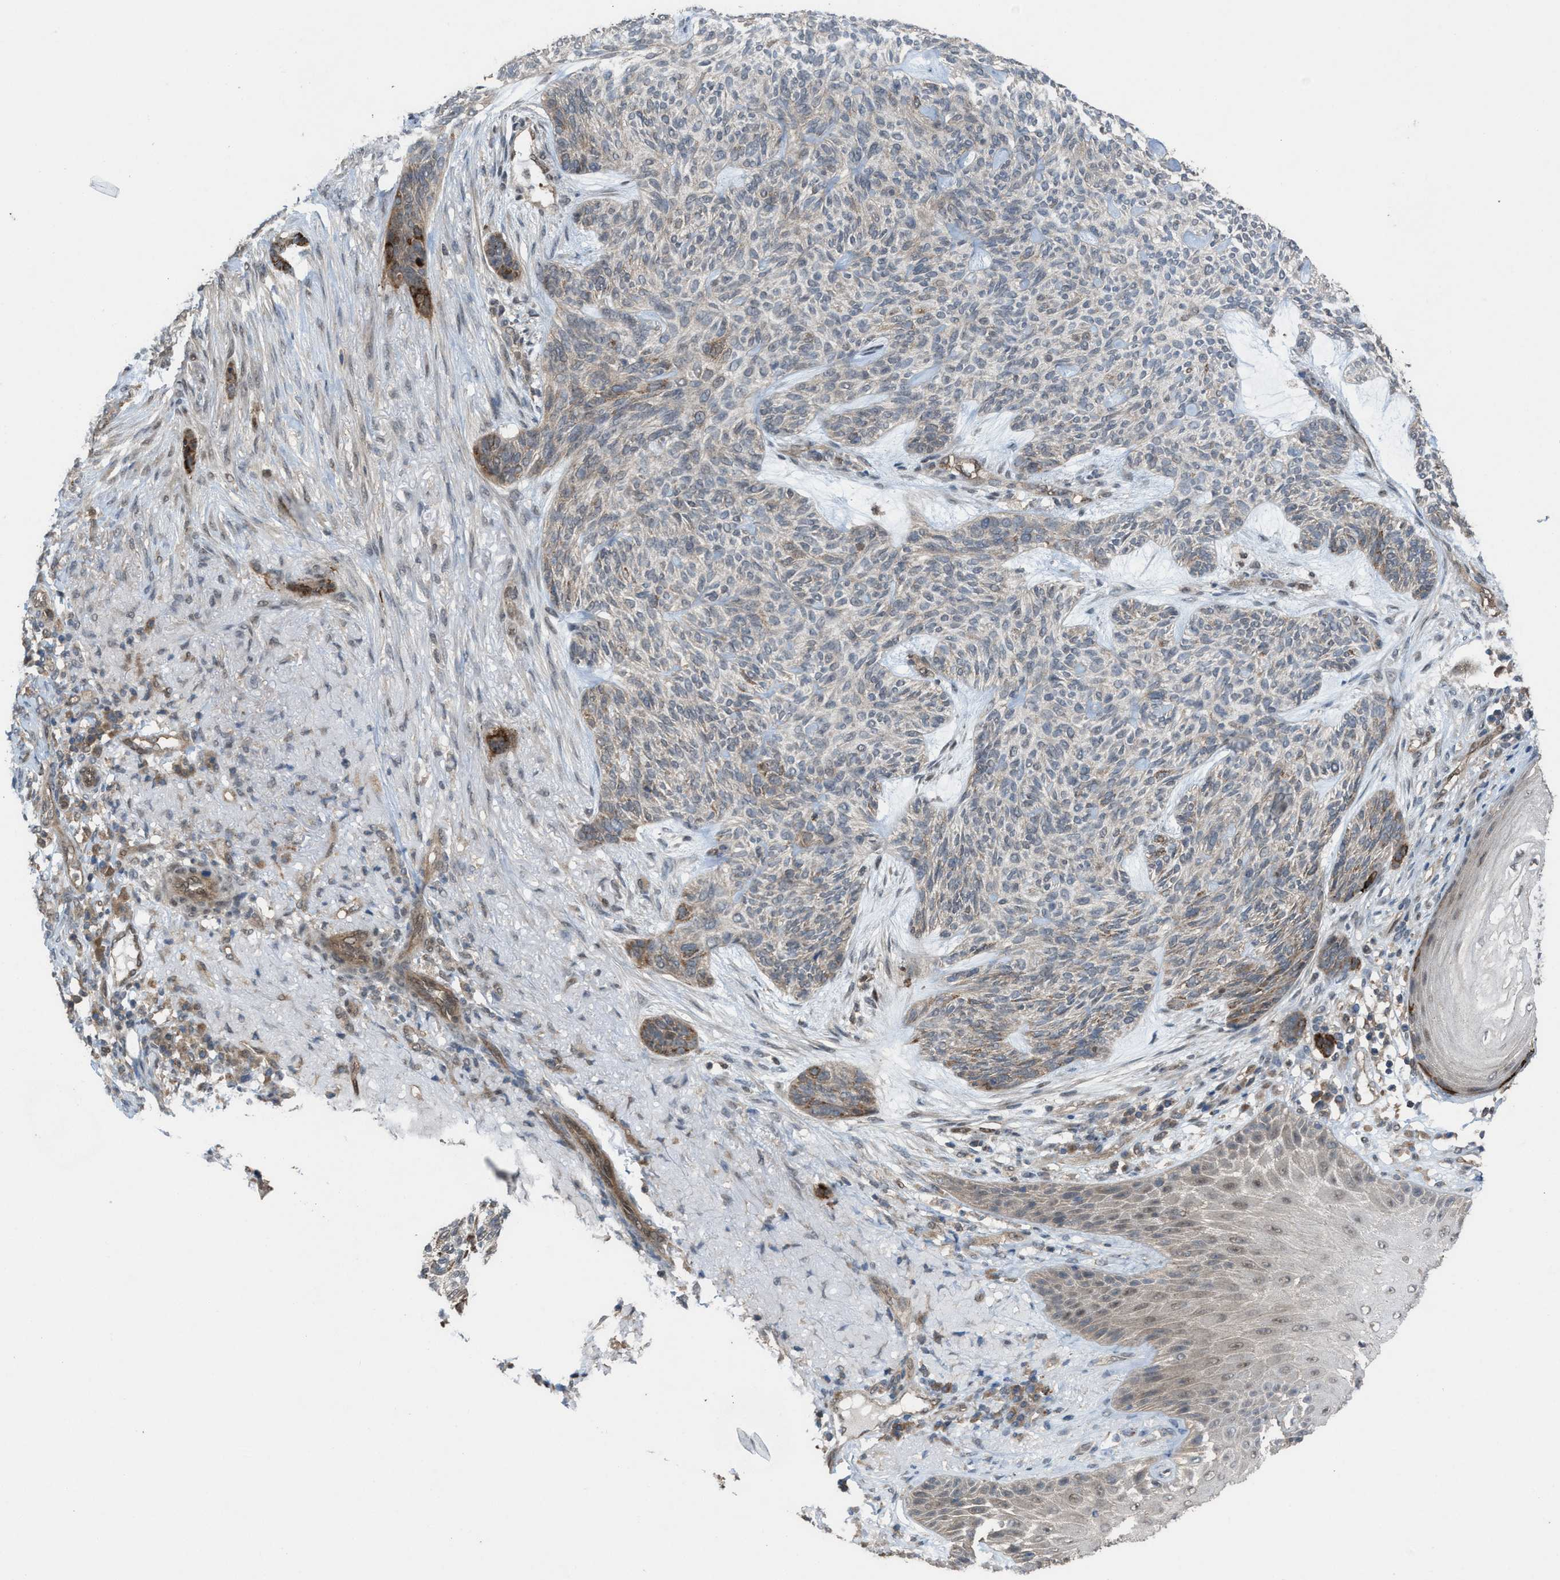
{"staining": {"intensity": "strong", "quantity": "25%-75%", "location": "cytoplasmic/membranous"}, "tissue": "skin cancer", "cell_type": "Tumor cells", "image_type": "cancer", "snomed": [{"axis": "morphology", "description": "Basal cell carcinoma"}, {"axis": "topography", "description": "Skin"}], "caption": "Skin cancer stained for a protein reveals strong cytoplasmic/membranous positivity in tumor cells.", "gene": "PLAA", "patient": {"sex": "male", "age": 55}}